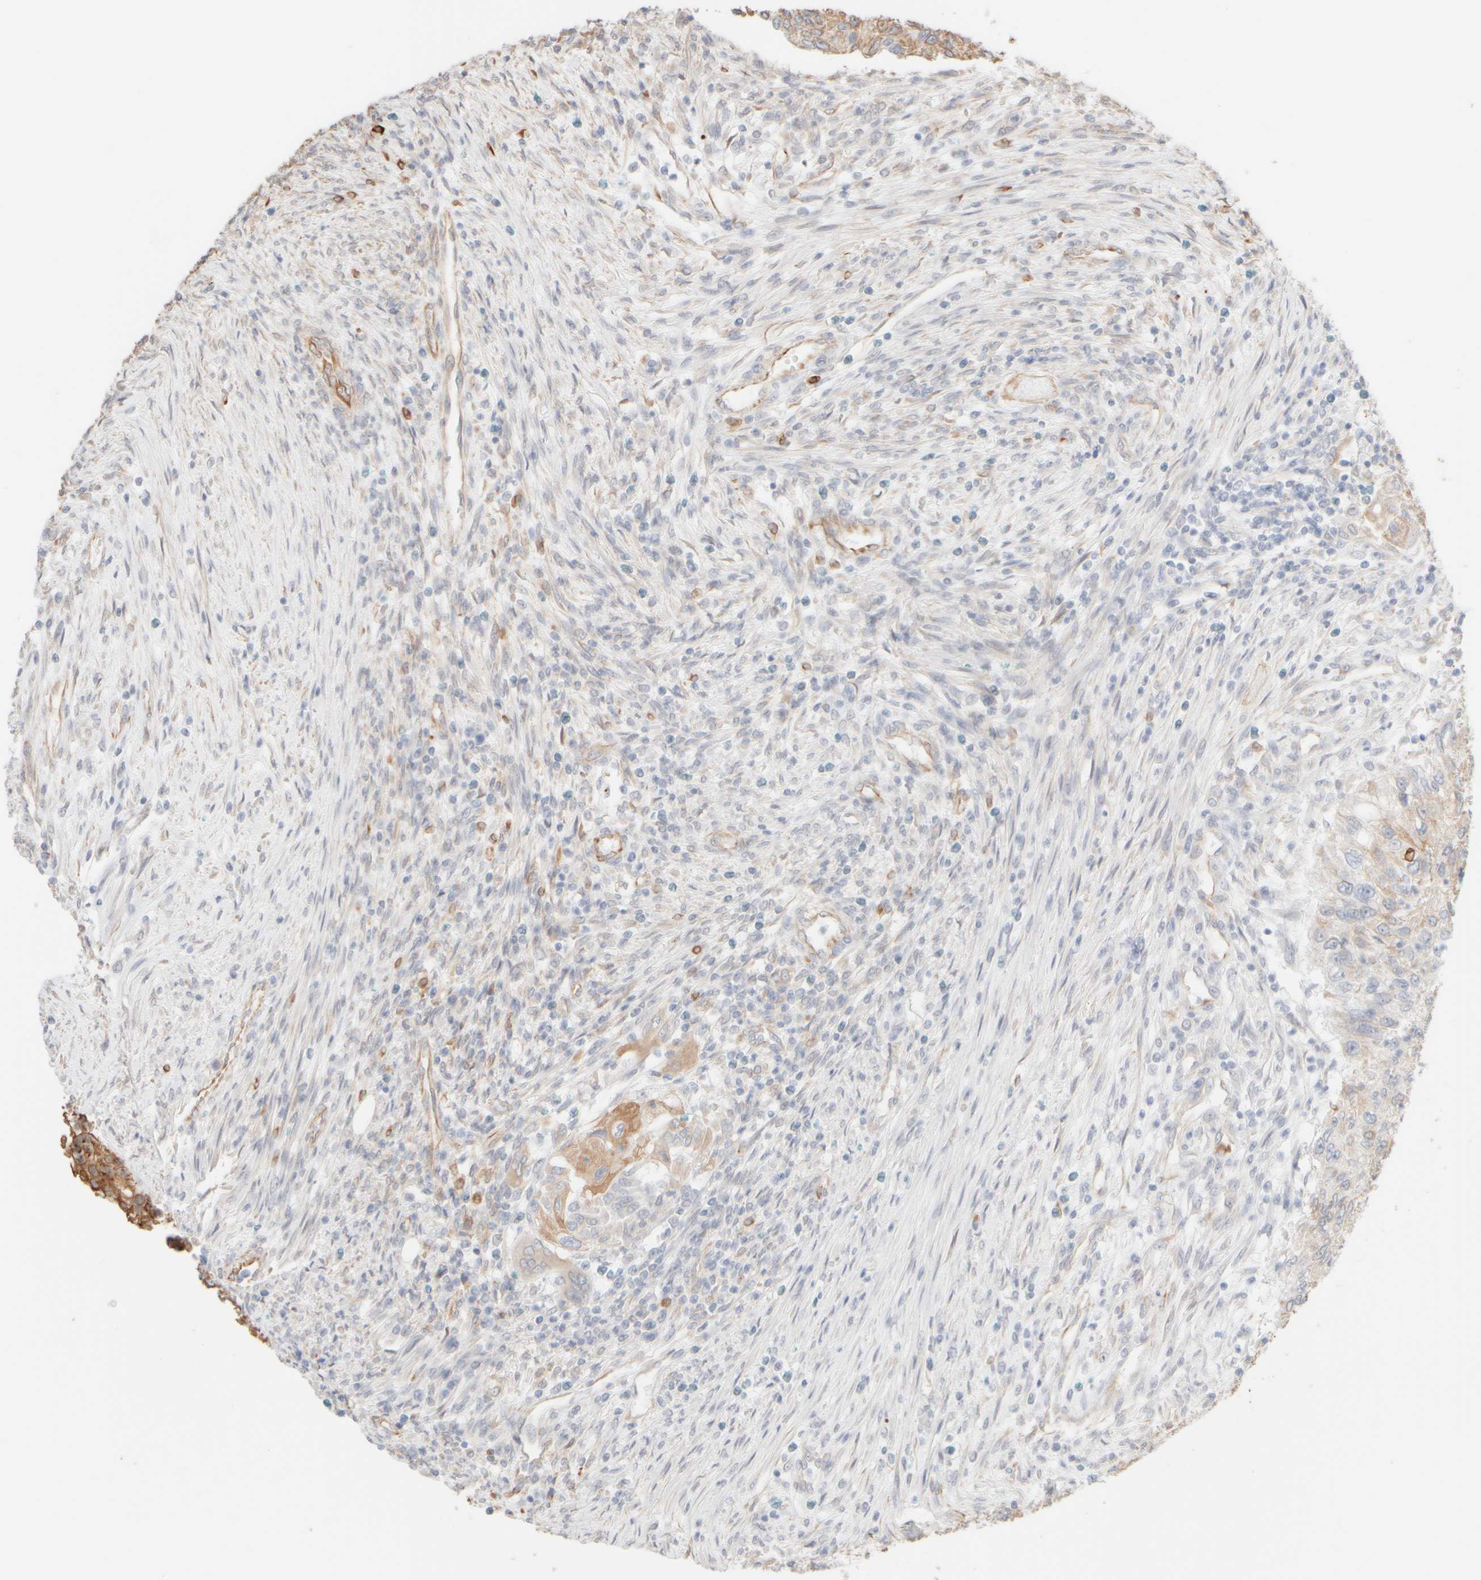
{"staining": {"intensity": "moderate", "quantity": "25%-75%", "location": "cytoplasmic/membranous"}, "tissue": "urothelial cancer", "cell_type": "Tumor cells", "image_type": "cancer", "snomed": [{"axis": "morphology", "description": "Urothelial carcinoma, High grade"}, {"axis": "topography", "description": "Urinary bladder"}], "caption": "A photomicrograph showing moderate cytoplasmic/membranous staining in about 25%-75% of tumor cells in urothelial cancer, as visualized by brown immunohistochemical staining.", "gene": "KRT15", "patient": {"sex": "female", "age": 60}}